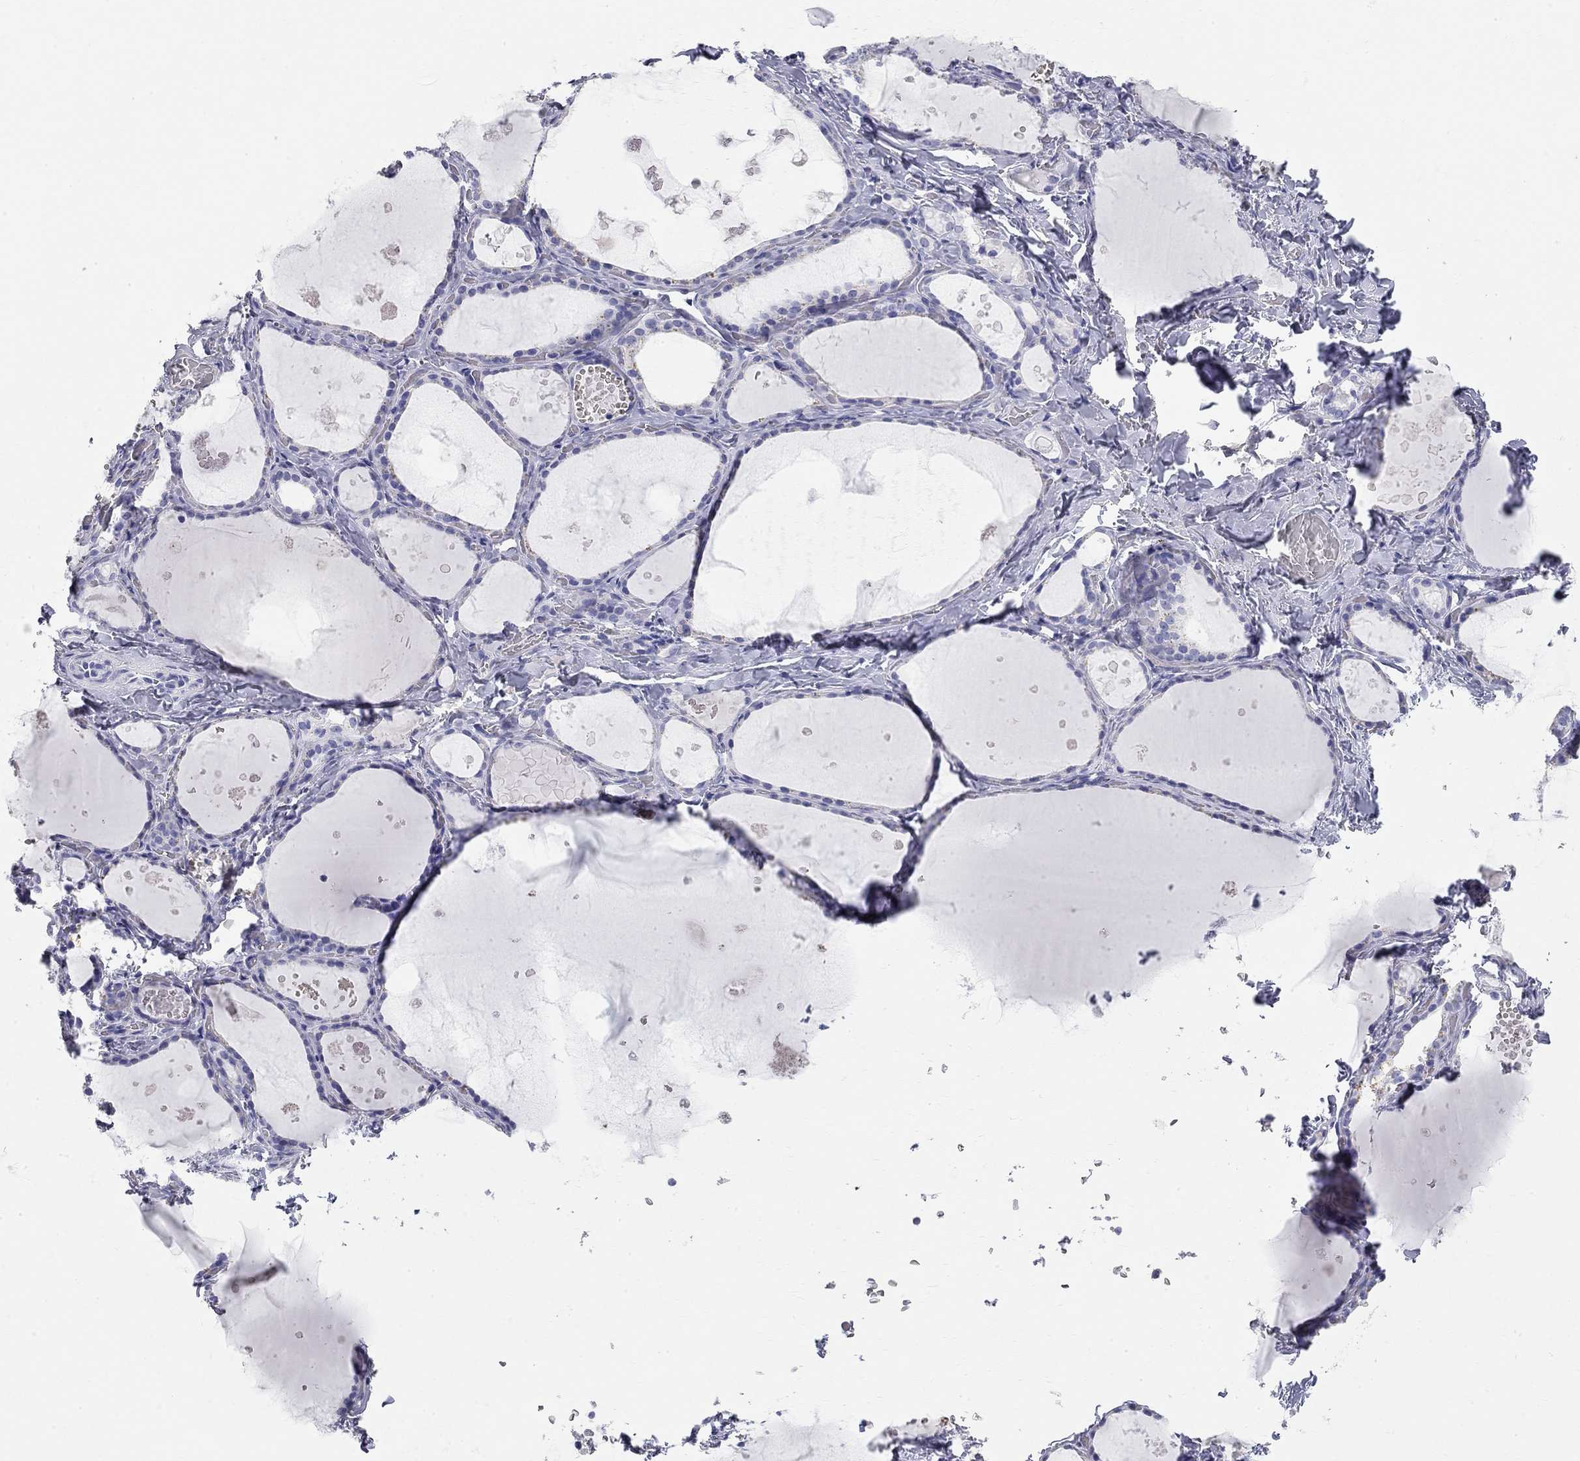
{"staining": {"intensity": "negative", "quantity": "none", "location": "none"}, "tissue": "thyroid gland", "cell_type": "Glandular cells", "image_type": "normal", "snomed": [{"axis": "morphology", "description": "Normal tissue, NOS"}, {"axis": "topography", "description": "Thyroid gland"}], "caption": "Glandular cells are negative for brown protein staining in normal thyroid gland. (Stains: DAB (3,3'-diaminobenzidine) IHC with hematoxylin counter stain, Microscopy: brightfield microscopy at high magnification).", "gene": "PHOX2B", "patient": {"sex": "female", "age": 56}}